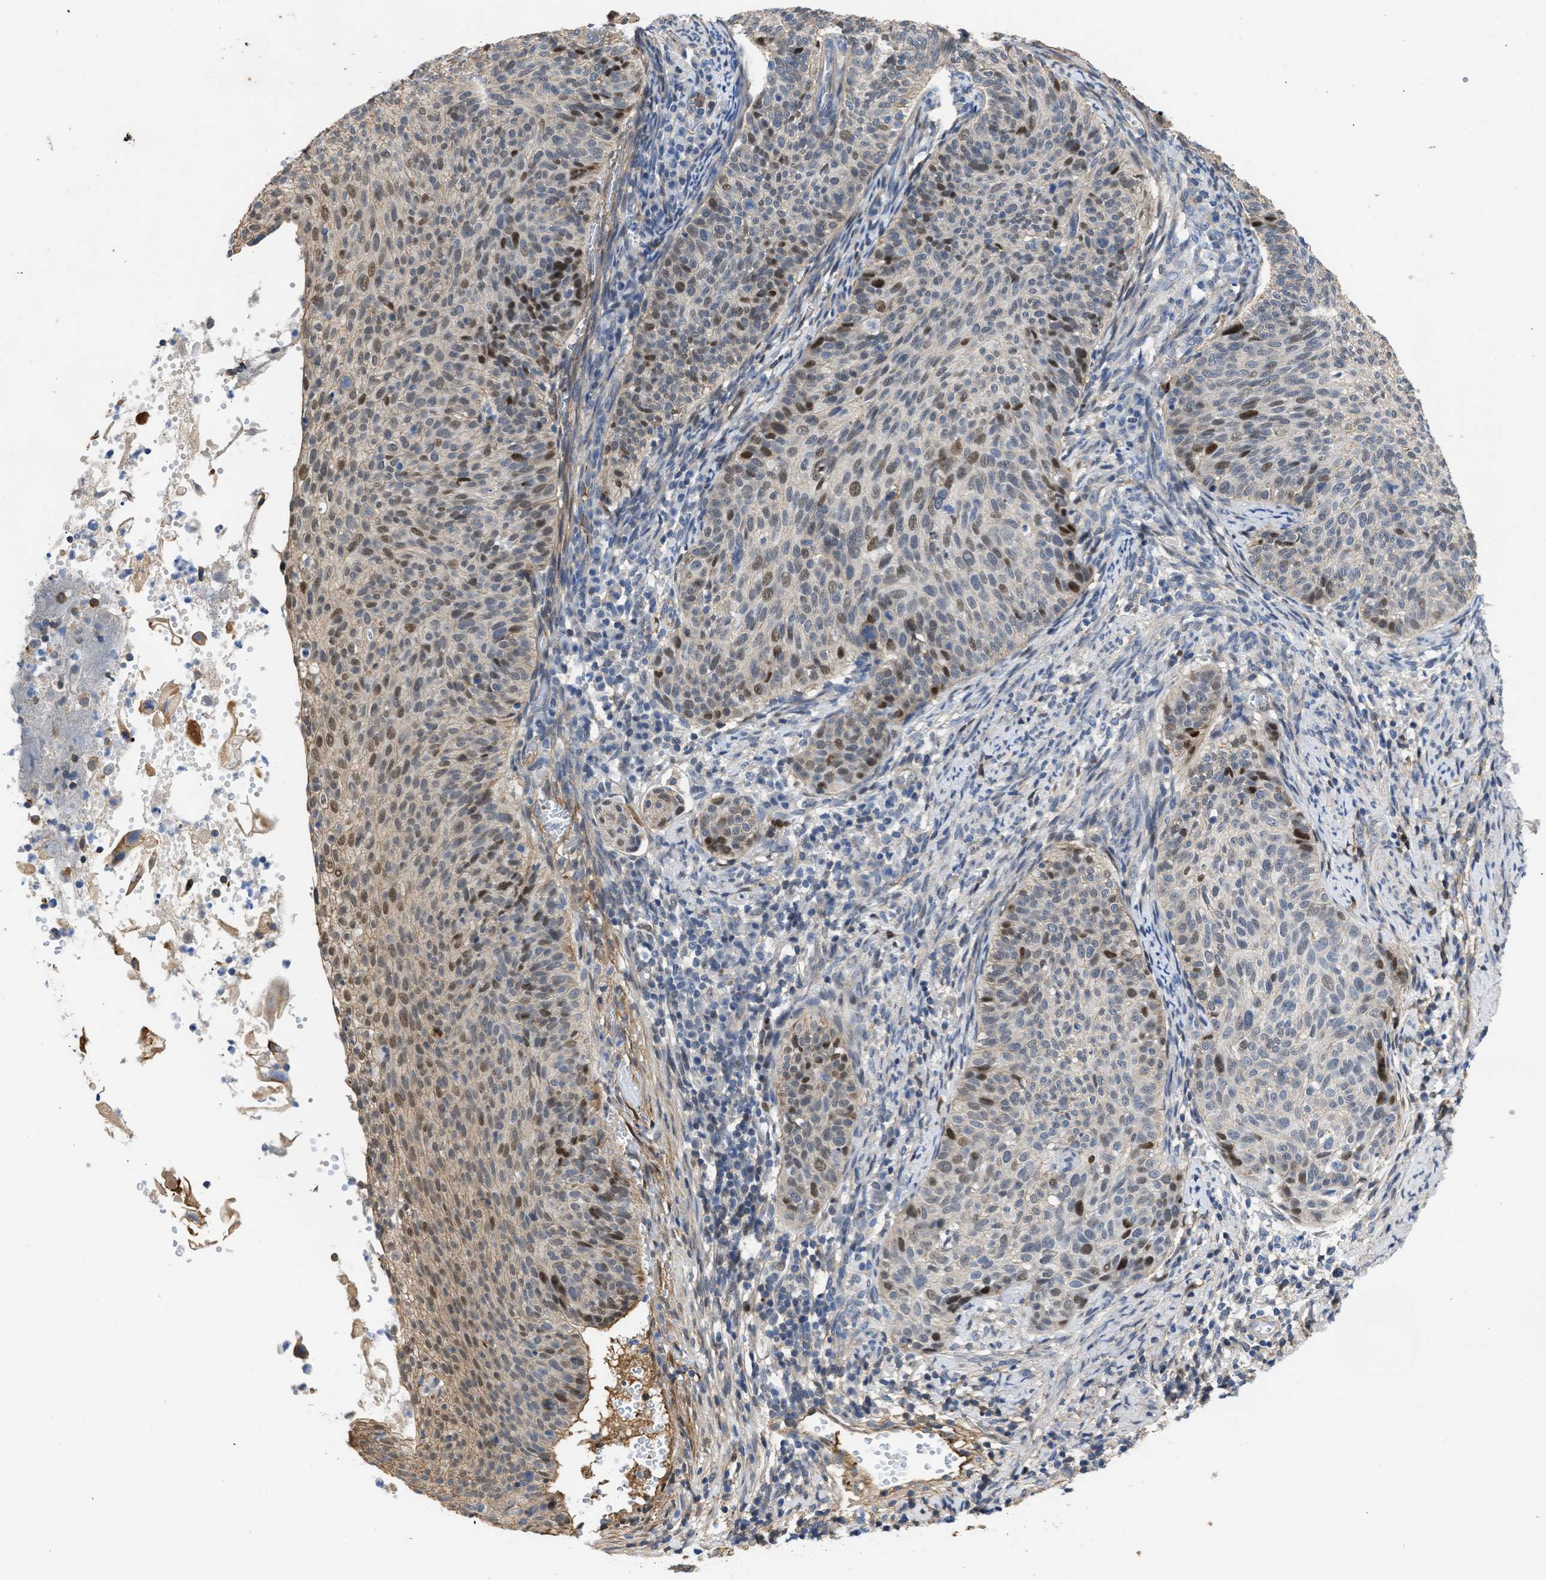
{"staining": {"intensity": "moderate", "quantity": ">75%", "location": "cytoplasmic/membranous,nuclear"}, "tissue": "cervical cancer", "cell_type": "Tumor cells", "image_type": "cancer", "snomed": [{"axis": "morphology", "description": "Squamous cell carcinoma, NOS"}, {"axis": "topography", "description": "Cervix"}], "caption": "Squamous cell carcinoma (cervical) stained with a protein marker reveals moderate staining in tumor cells.", "gene": "MAS1L", "patient": {"sex": "female", "age": 70}}